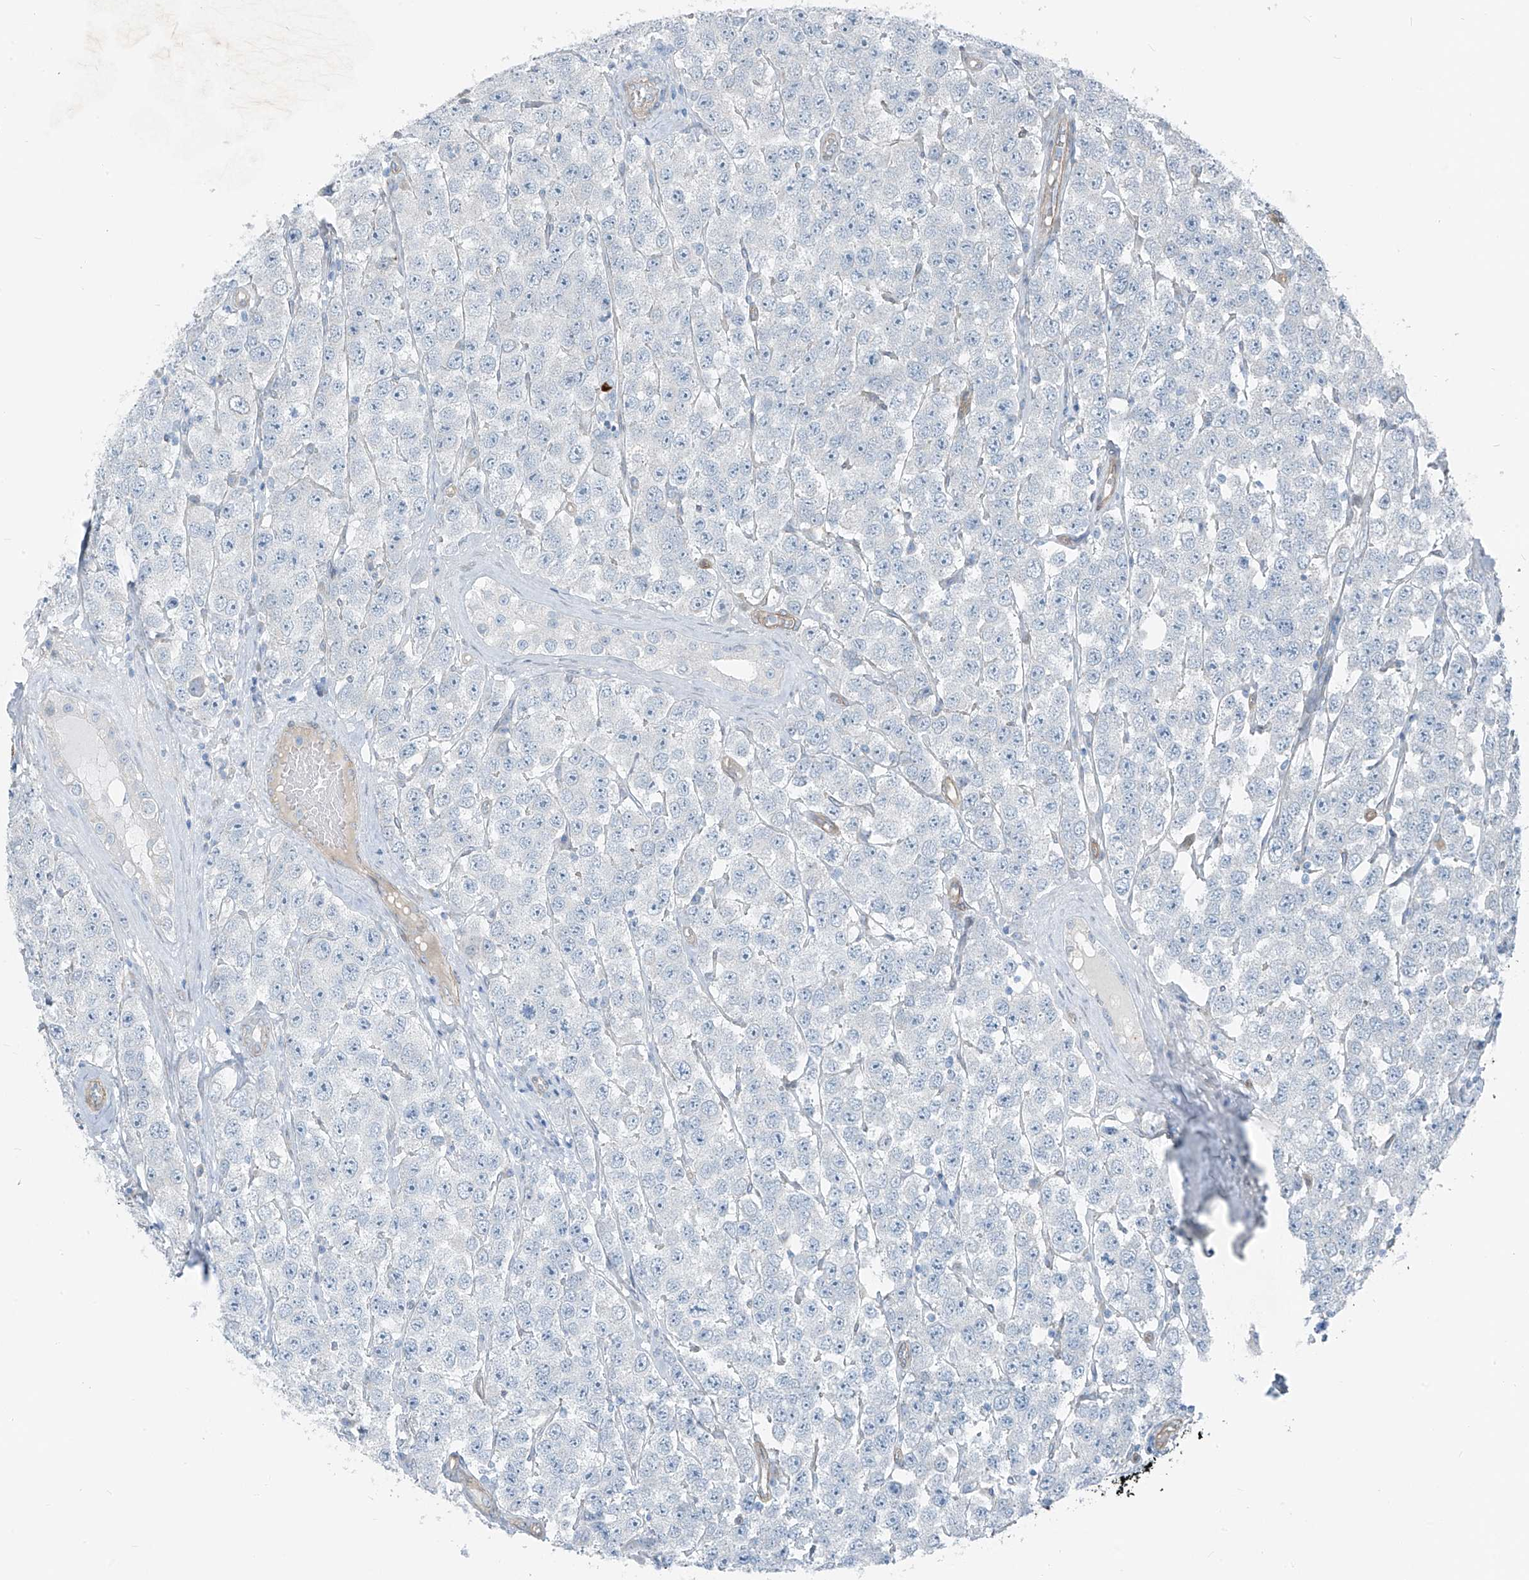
{"staining": {"intensity": "negative", "quantity": "none", "location": "none"}, "tissue": "testis cancer", "cell_type": "Tumor cells", "image_type": "cancer", "snomed": [{"axis": "morphology", "description": "Seminoma, NOS"}, {"axis": "topography", "description": "Testis"}], "caption": "The IHC micrograph has no significant positivity in tumor cells of seminoma (testis) tissue.", "gene": "TNS2", "patient": {"sex": "male", "age": 28}}